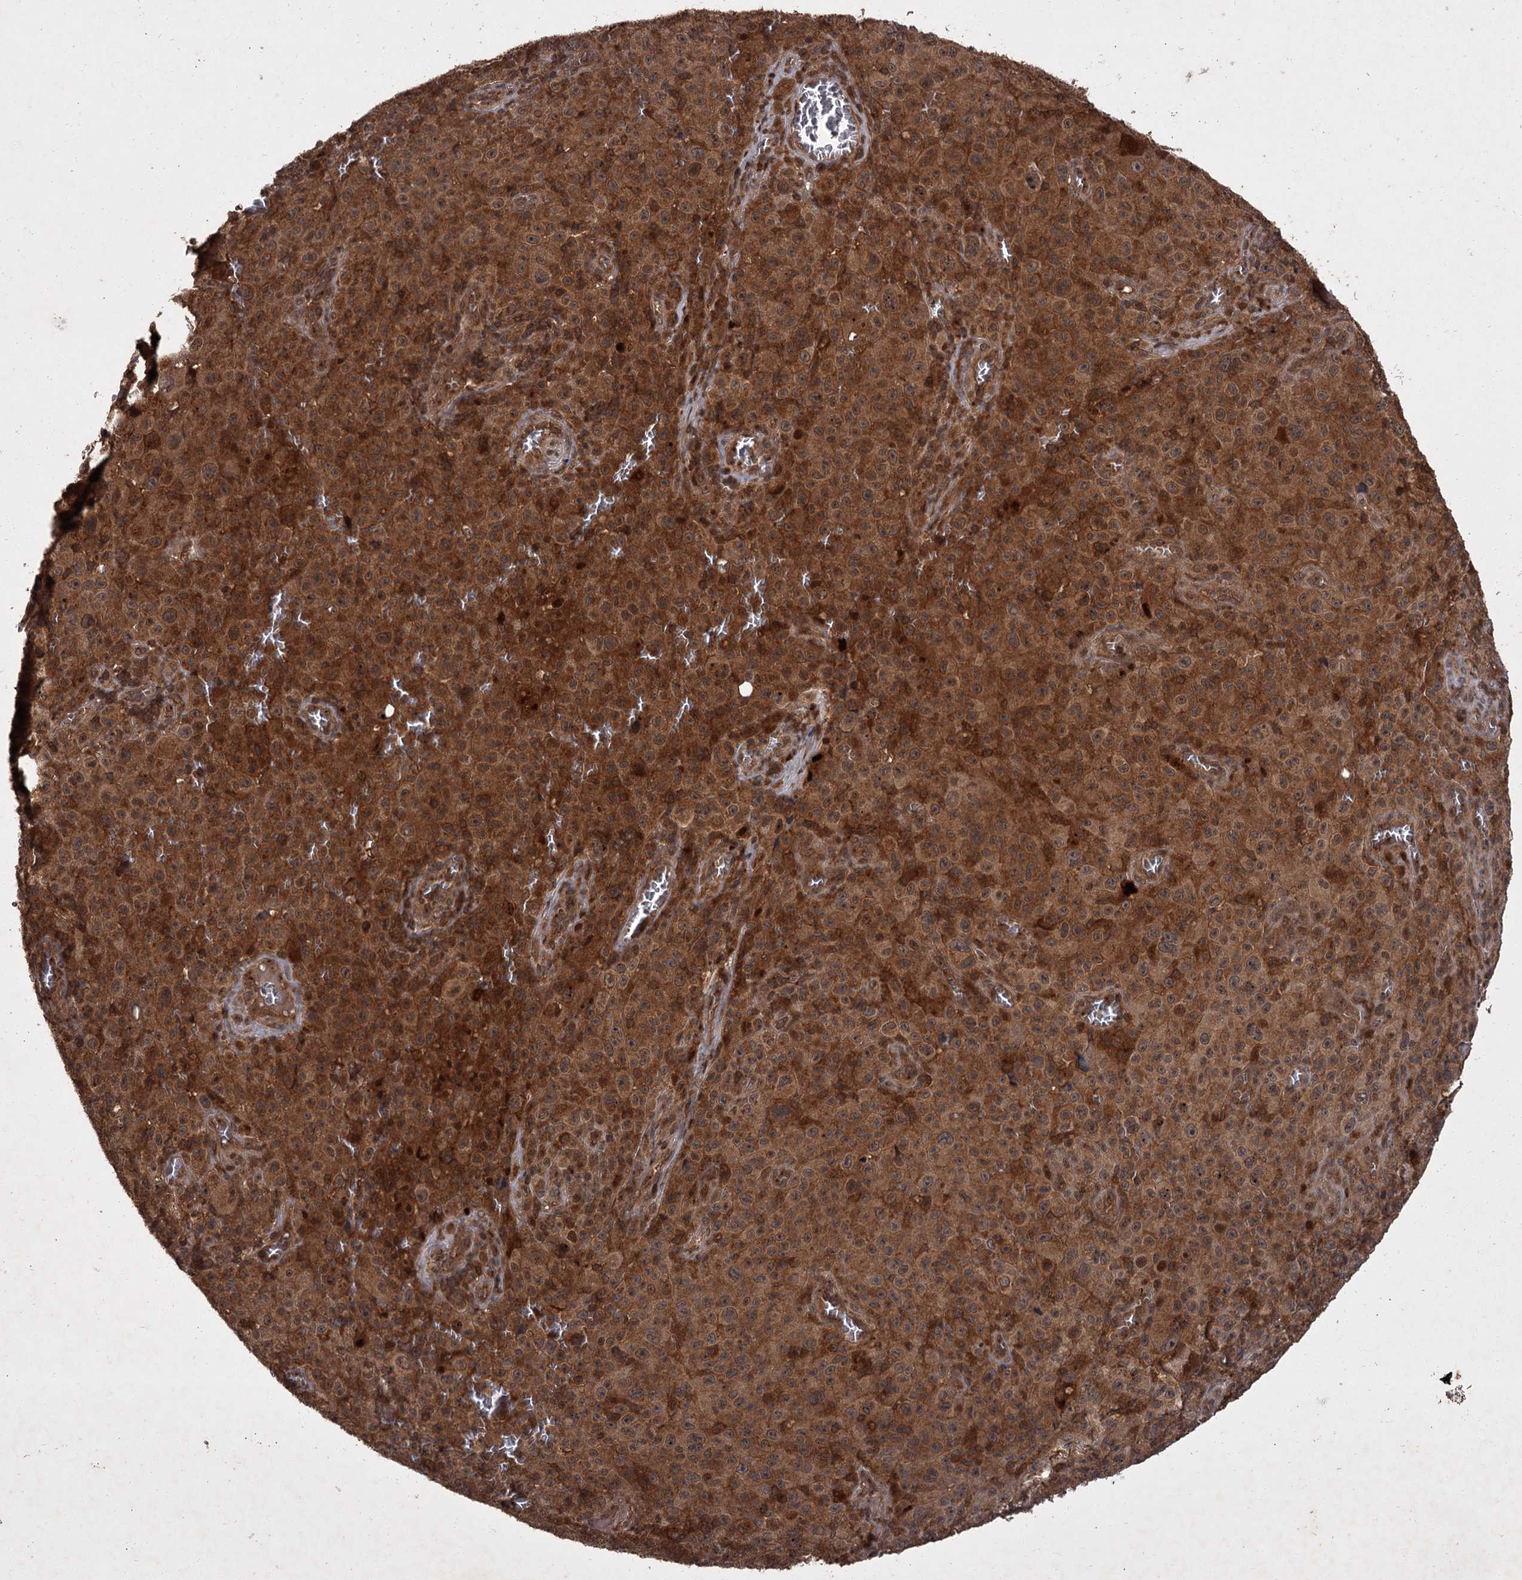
{"staining": {"intensity": "strong", "quantity": ">75%", "location": "cytoplasmic/membranous"}, "tissue": "melanoma", "cell_type": "Tumor cells", "image_type": "cancer", "snomed": [{"axis": "morphology", "description": "Malignant melanoma, NOS"}, {"axis": "topography", "description": "Skin"}], "caption": "Strong cytoplasmic/membranous expression is seen in about >75% of tumor cells in malignant melanoma.", "gene": "TBC1D23", "patient": {"sex": "female", "age": 82}}